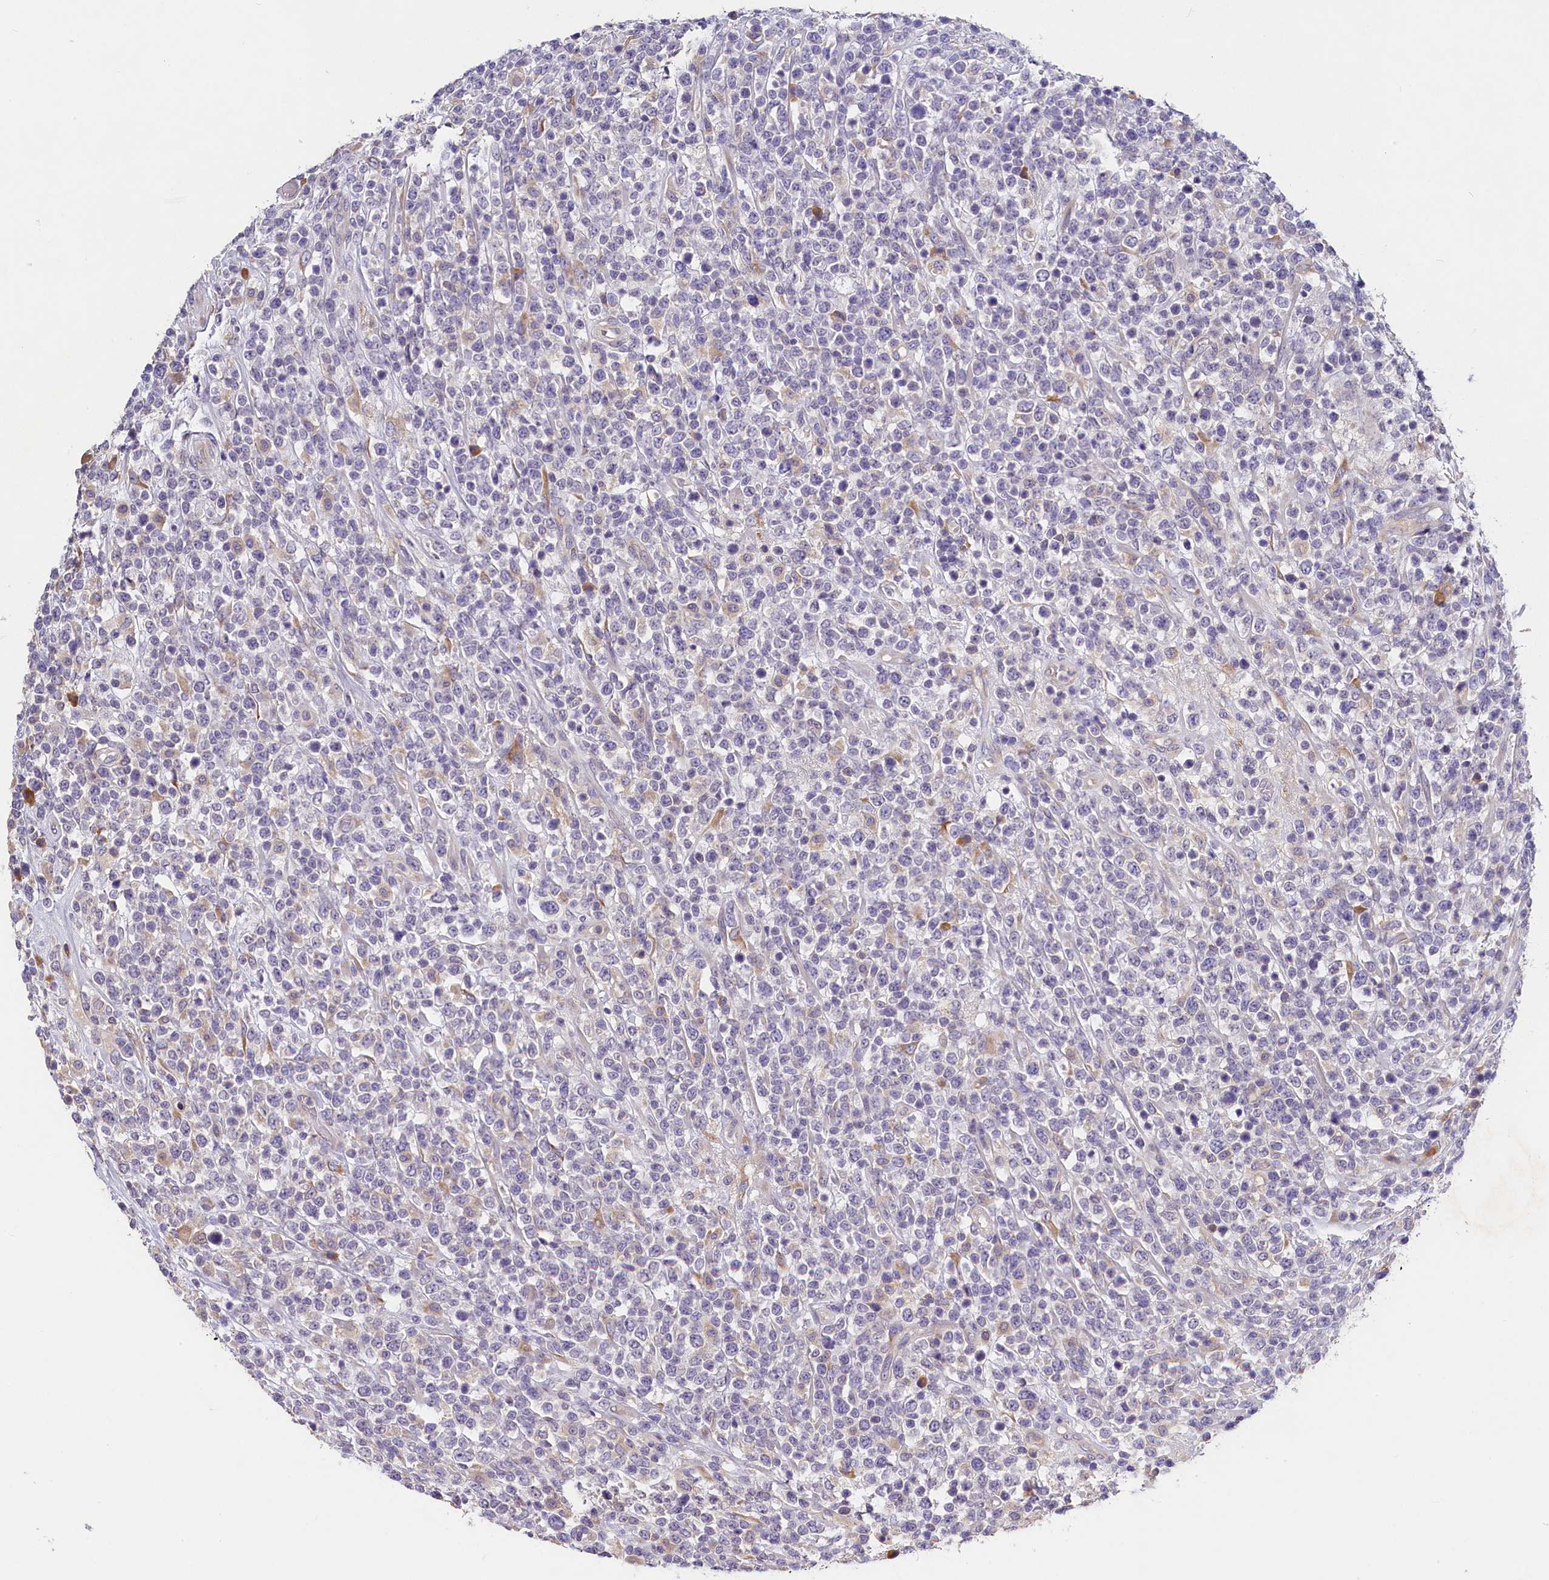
{"staining": {"intensity": "negative", "quantity": "none", "location": "none"}, "tissue": "lymphoma", "cell_type": "Tumor cells", "image_type": "cancer", "snomed": [{"axis": "morphology", "description": "Malignant lymphoma, non-Hodgkin's type, High grade"}, {"axis": "topography", "description": "Colon"}], "caption": "This micrograph is of lymphoma stained with immunohistochemistry (IHC) to label a protein in brown with the nuclei are counter-stained blue. There is no staining in tumor cells.", "gene": "ST7L", "patient": {"sex": "female", "age": 53}}